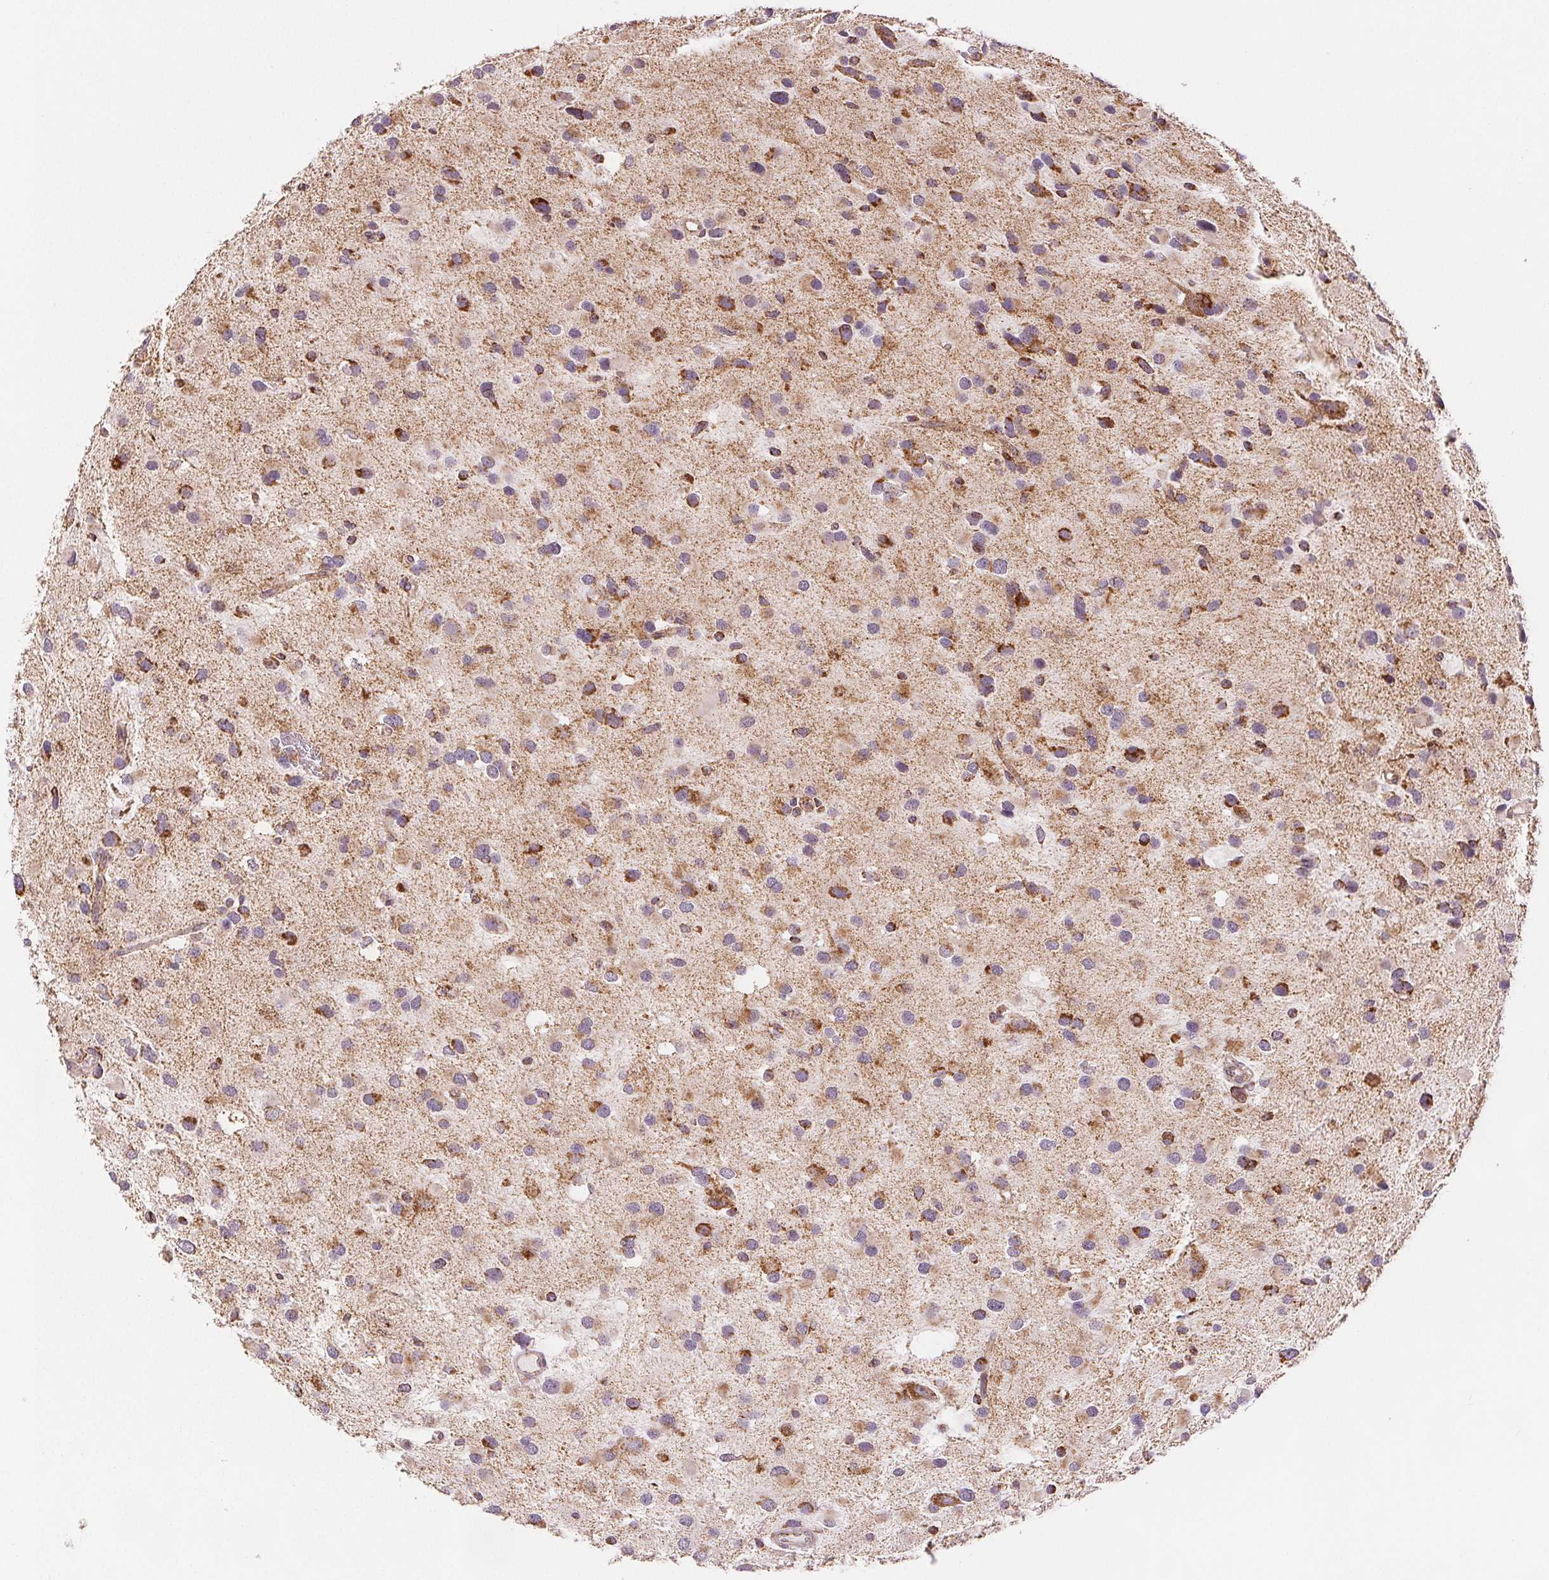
{"staining": {"intensity": "strong", "quantity": "<25%", "location": "cytoplasmic/membranous"}, "tissue": "glioma", "cell_type": "Tumor cells", "image_type": "cancer", "snomed": [{"axis": "morphology", "description": "Glioma, malignant, Low grade"}, {"axis": "topography", "description": "Brain"}], "caption": "Immunohistochemistry (IHC) image of neoplastic tissue: human glioma stained using immunohistochemistry (IHC) demonstrates medium levels of strong protein expression localized specifically in the cytoplasmic/membranous of tumor cells, appearing as a cytoplasmic/membranous brown color.", "gene": "SDHB", "patient": {"sex": "female", "age": 32}}